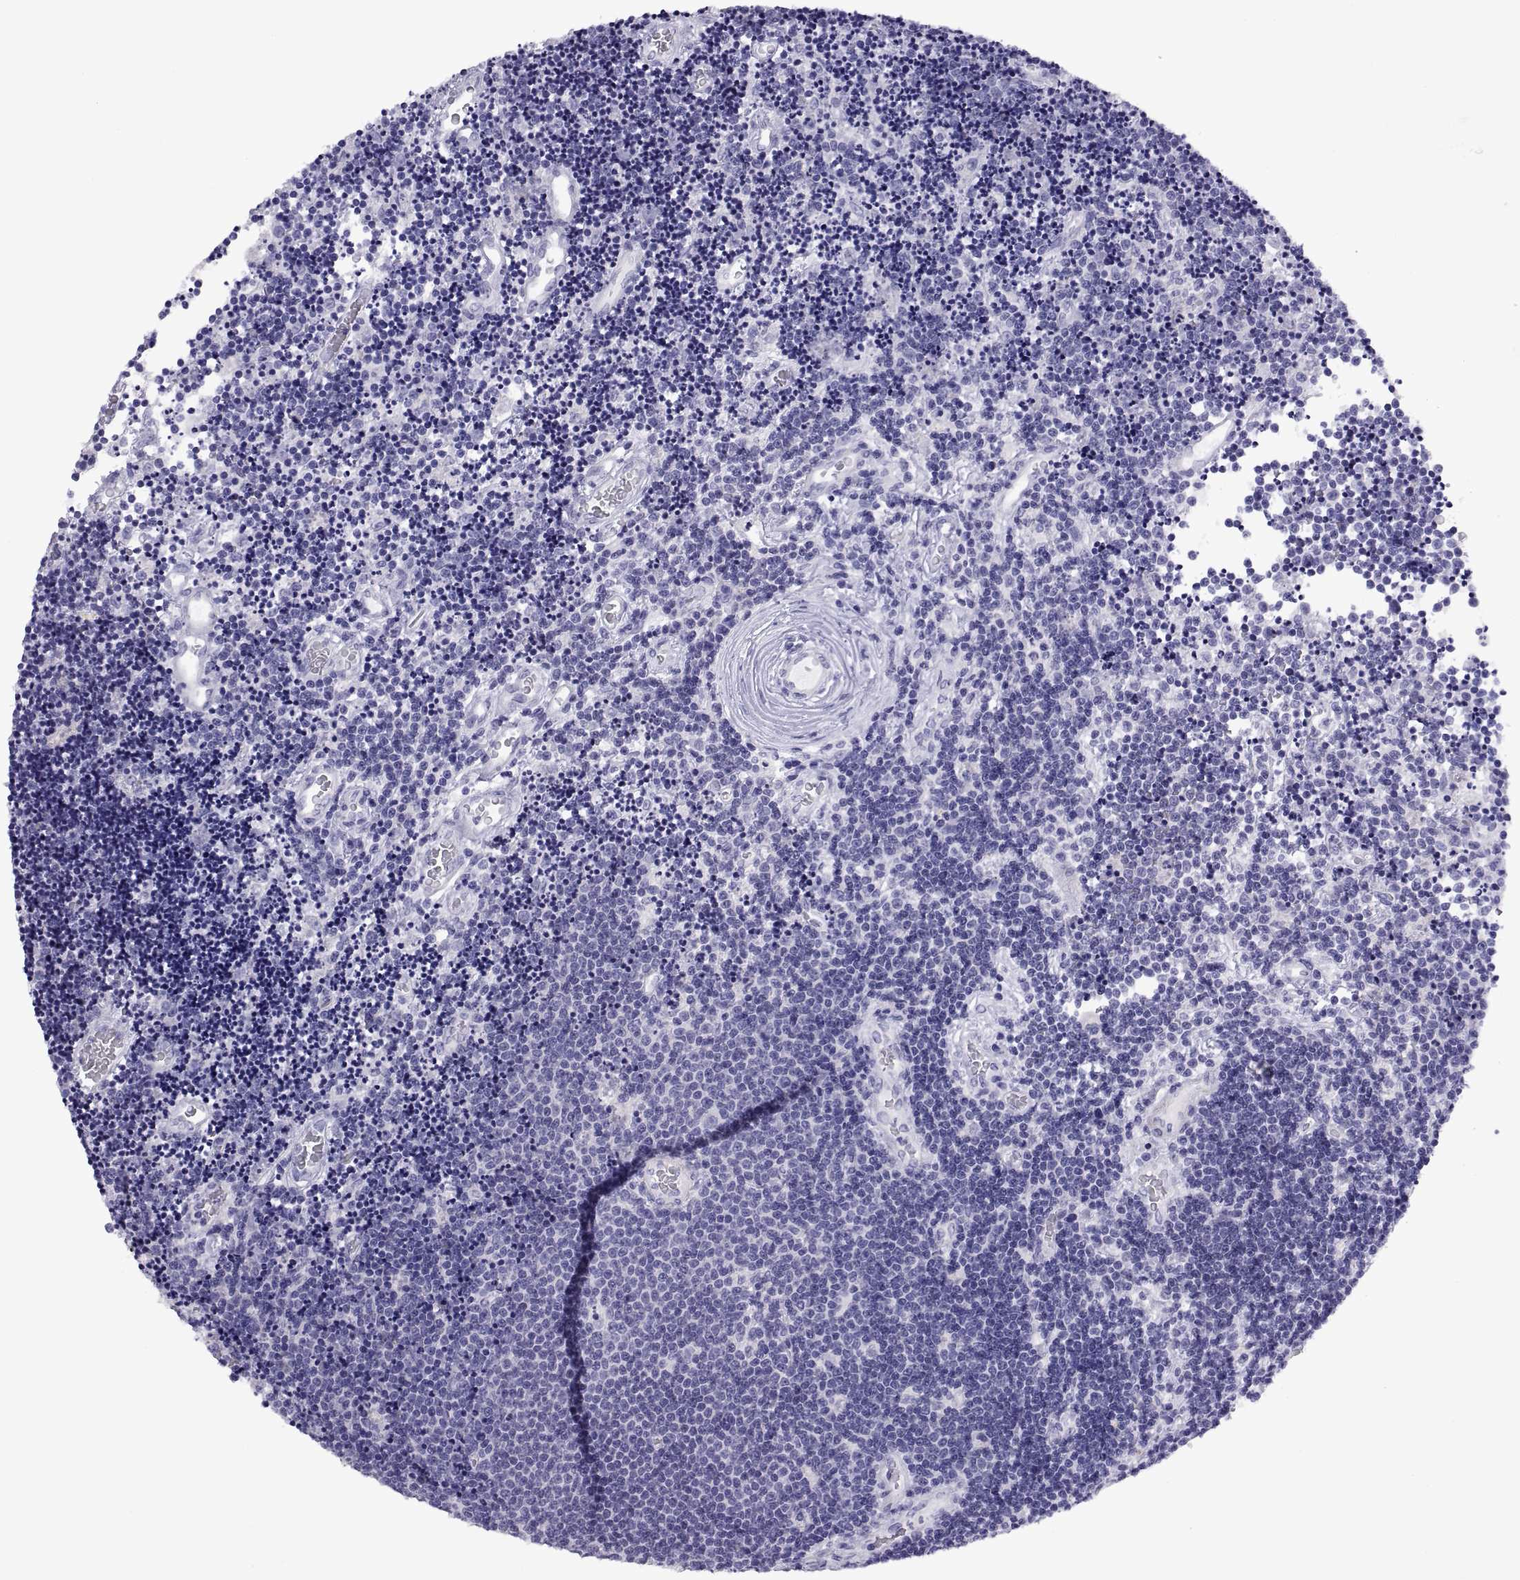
{"staining": {"intensity": "negative", "quantity": "none", "location": "none"}, "tissue": "lymphoma", "cell_type": "Tumor cells", "image_type": "cancer", "snomed": [{"axis": "morphology", "description": "Malignant lymphoma, non-Hodgkin's type, Low grade"}, {"axis": "topography", "description": "Brain"}], "caption": "An immunohistochemistry photomicrograph of low-grade malignant lymphoma, non-Hodgkin's type is shown. There is no staining in tumor cells of low-grade malignant lymphoma, non-Hodgkin's type. Nuclei are stained in blue.", "gene": "RGS20", "patient": {"sex": "female", "age": 66}}